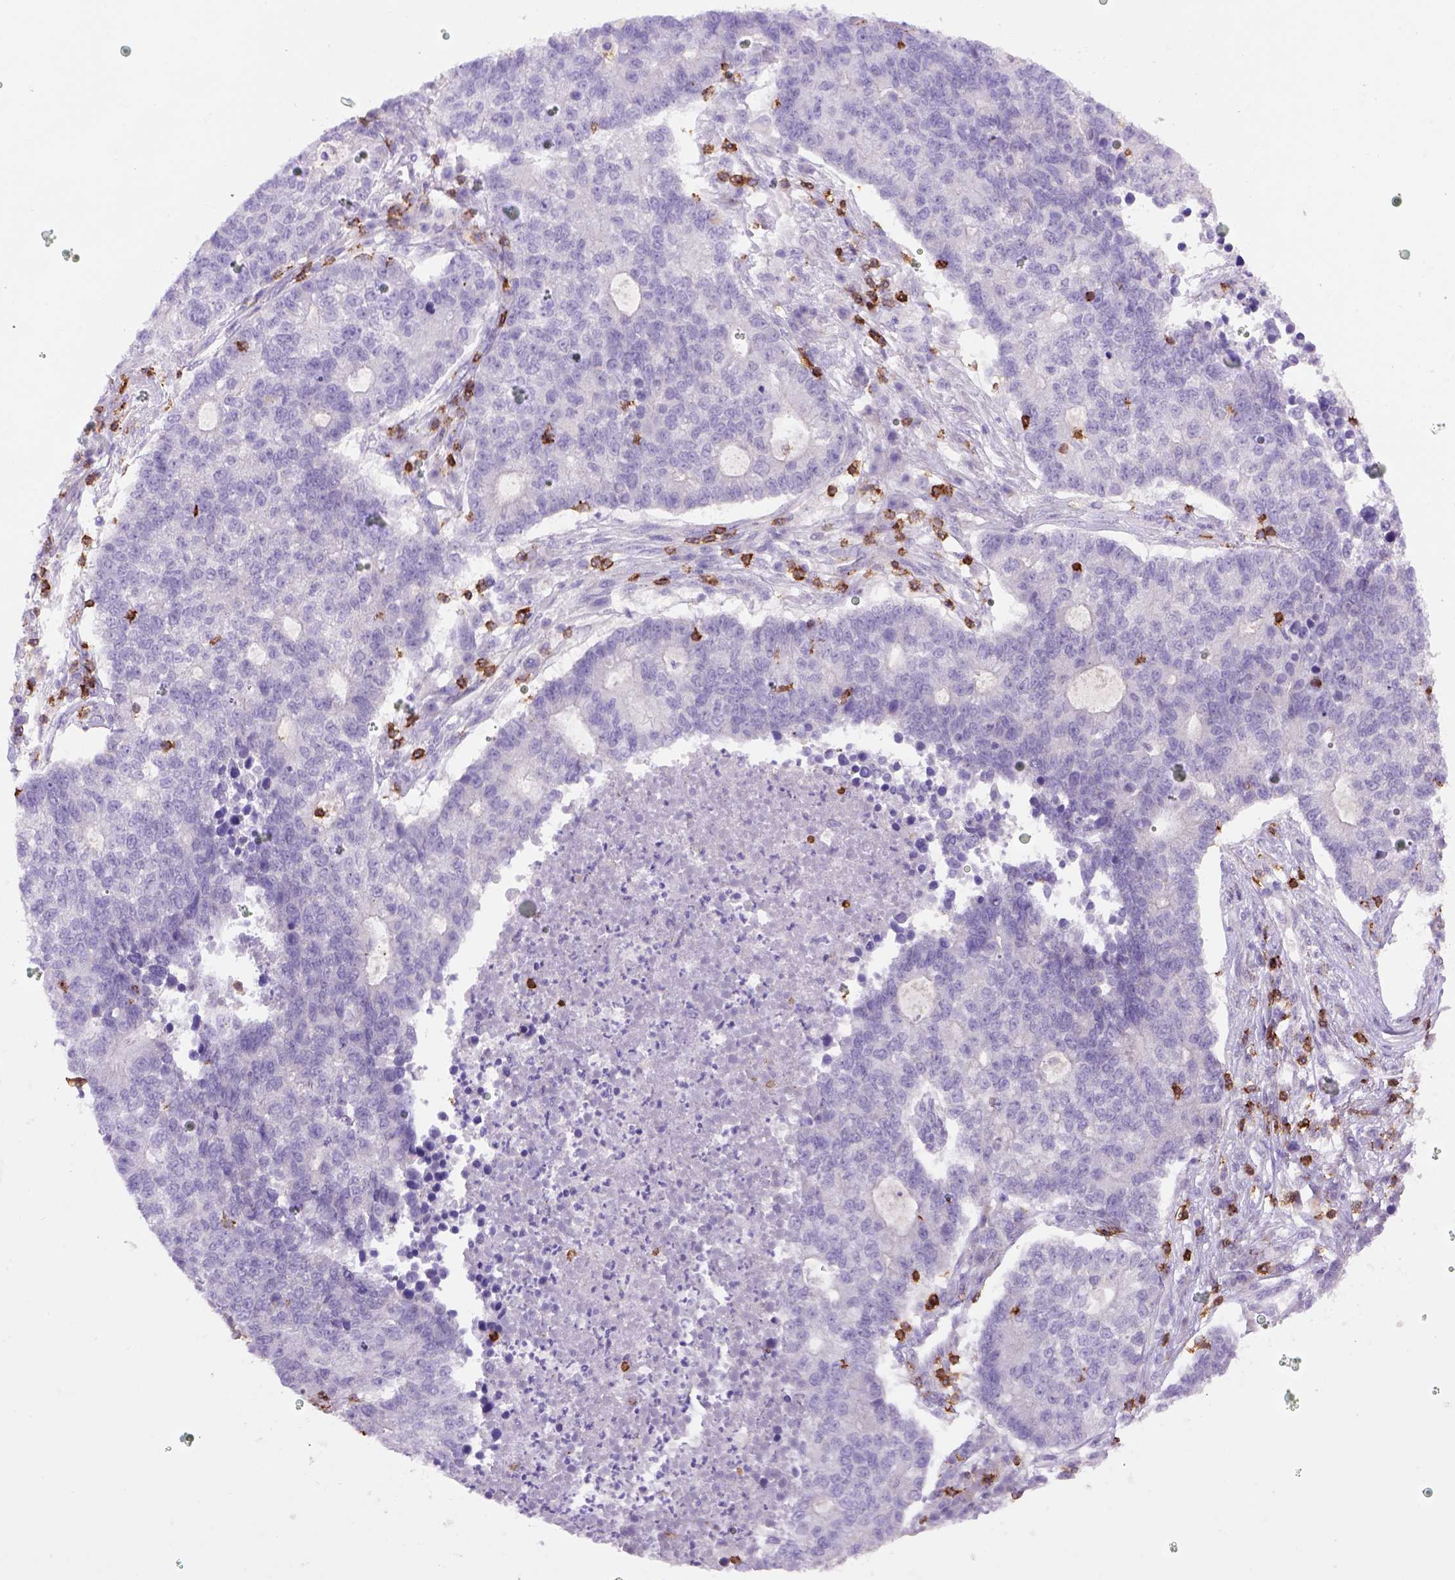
{"staining": {"intensity": "negative", "quantity": "none", "location": "none"}, "tissue": "lung cancer", "cell_type": "Tumor cells", "image_type": "cancer", "snomed": [{"axis": "morphology", "description": "Adenocarcinoma, NOS"}, {"axis": "topography", "description": "Lung"}], "caption": "Immunohistochemistry (IHC) of adenocarcinoma (lung) reveals no expression in tumor cells.", "gene": "CD3E", "patient": {"sex": "male", "age": 57}}